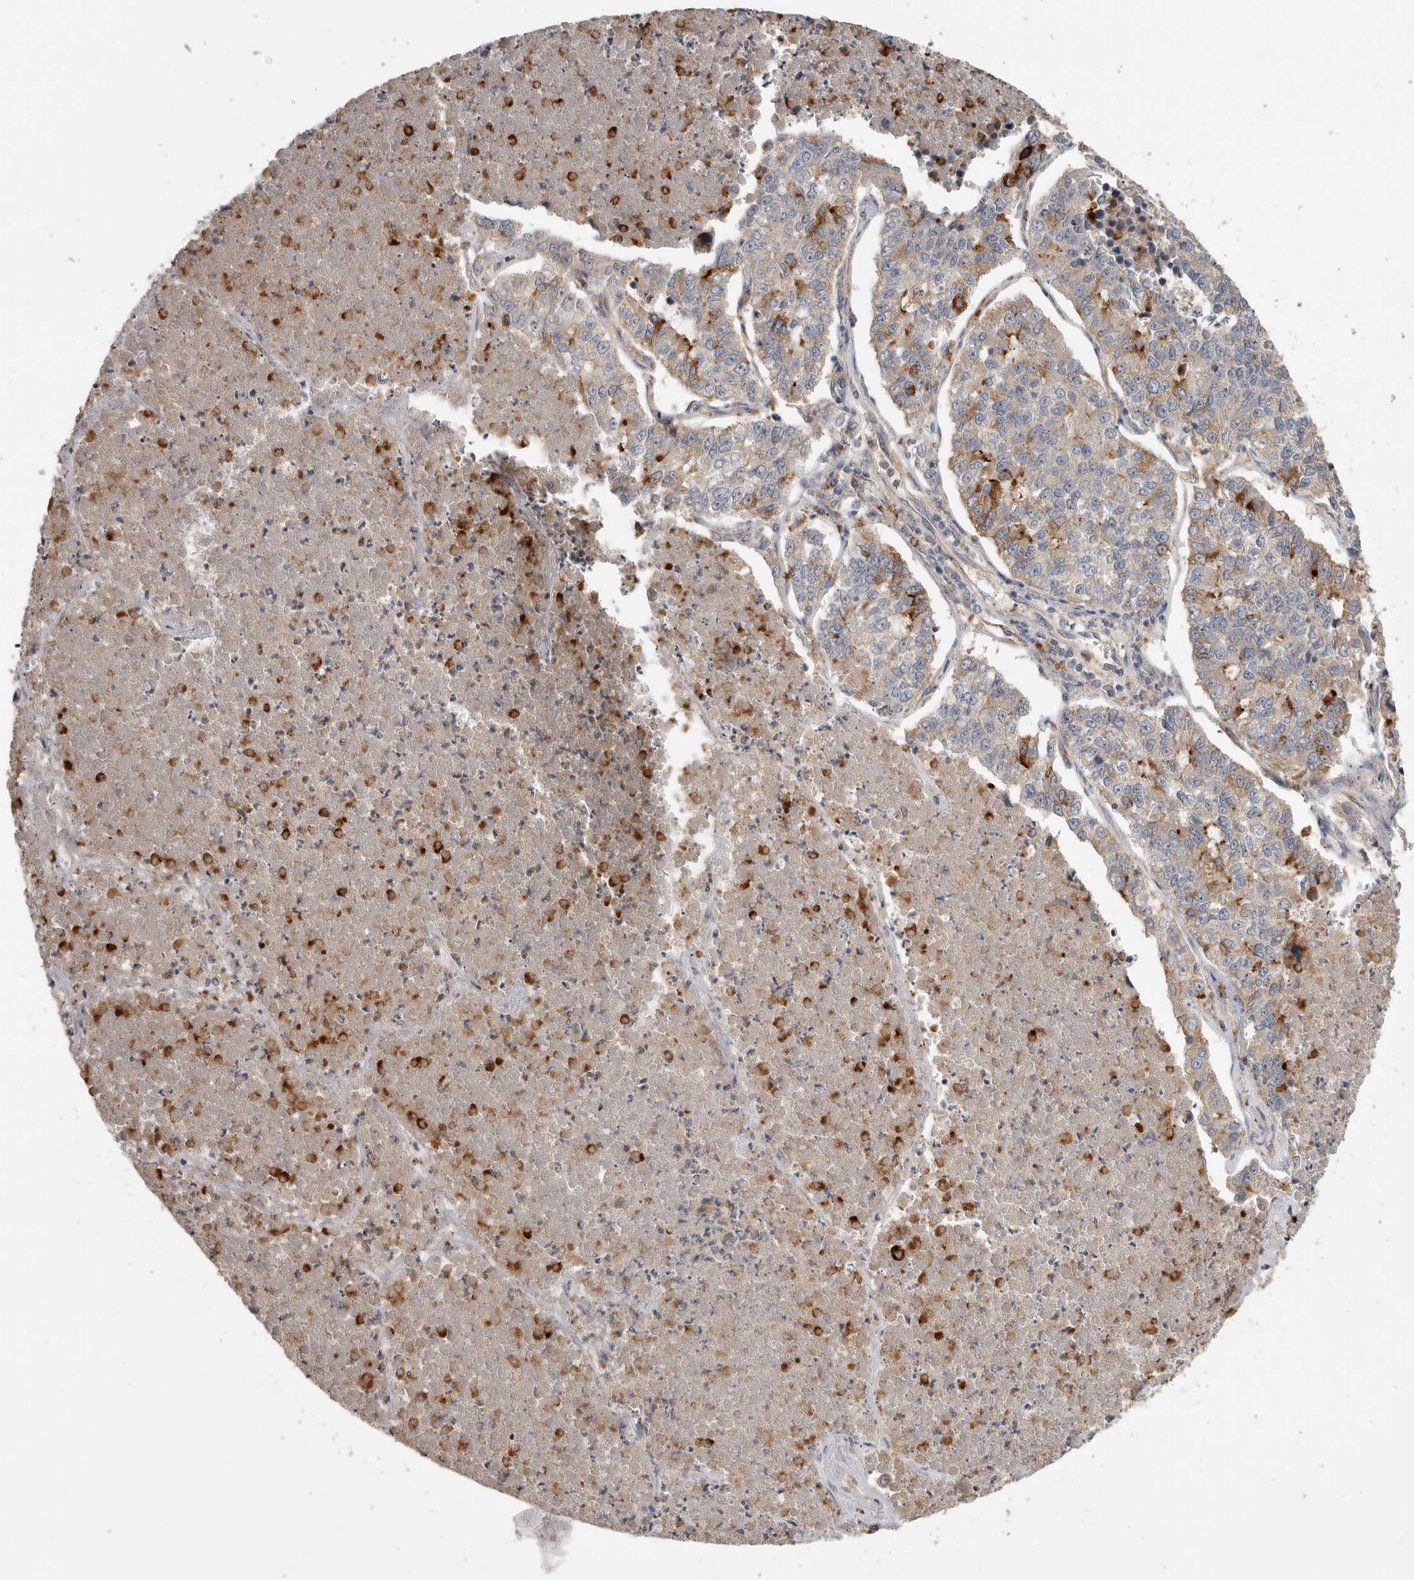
{"staining": {"intensity": "moderate", "quantity": "25%-75%", "location": "cytoplasmic/membranous"}, "tissue": "lung cancer", "cell_type": "Tumor cells", "image_type": "cancer", "snomed": [{"axis": "morphology", "description": "Adenocarcinoma, NOS"}, {"axis": "topography", "description": "Lung"}], "caption": "Human lung adenocarcinoma stained with a protein marker demonstrates moderate staining in tumor cells.", "gene": "ZNF232", "patient": {"sex": "male", "age": 49}}